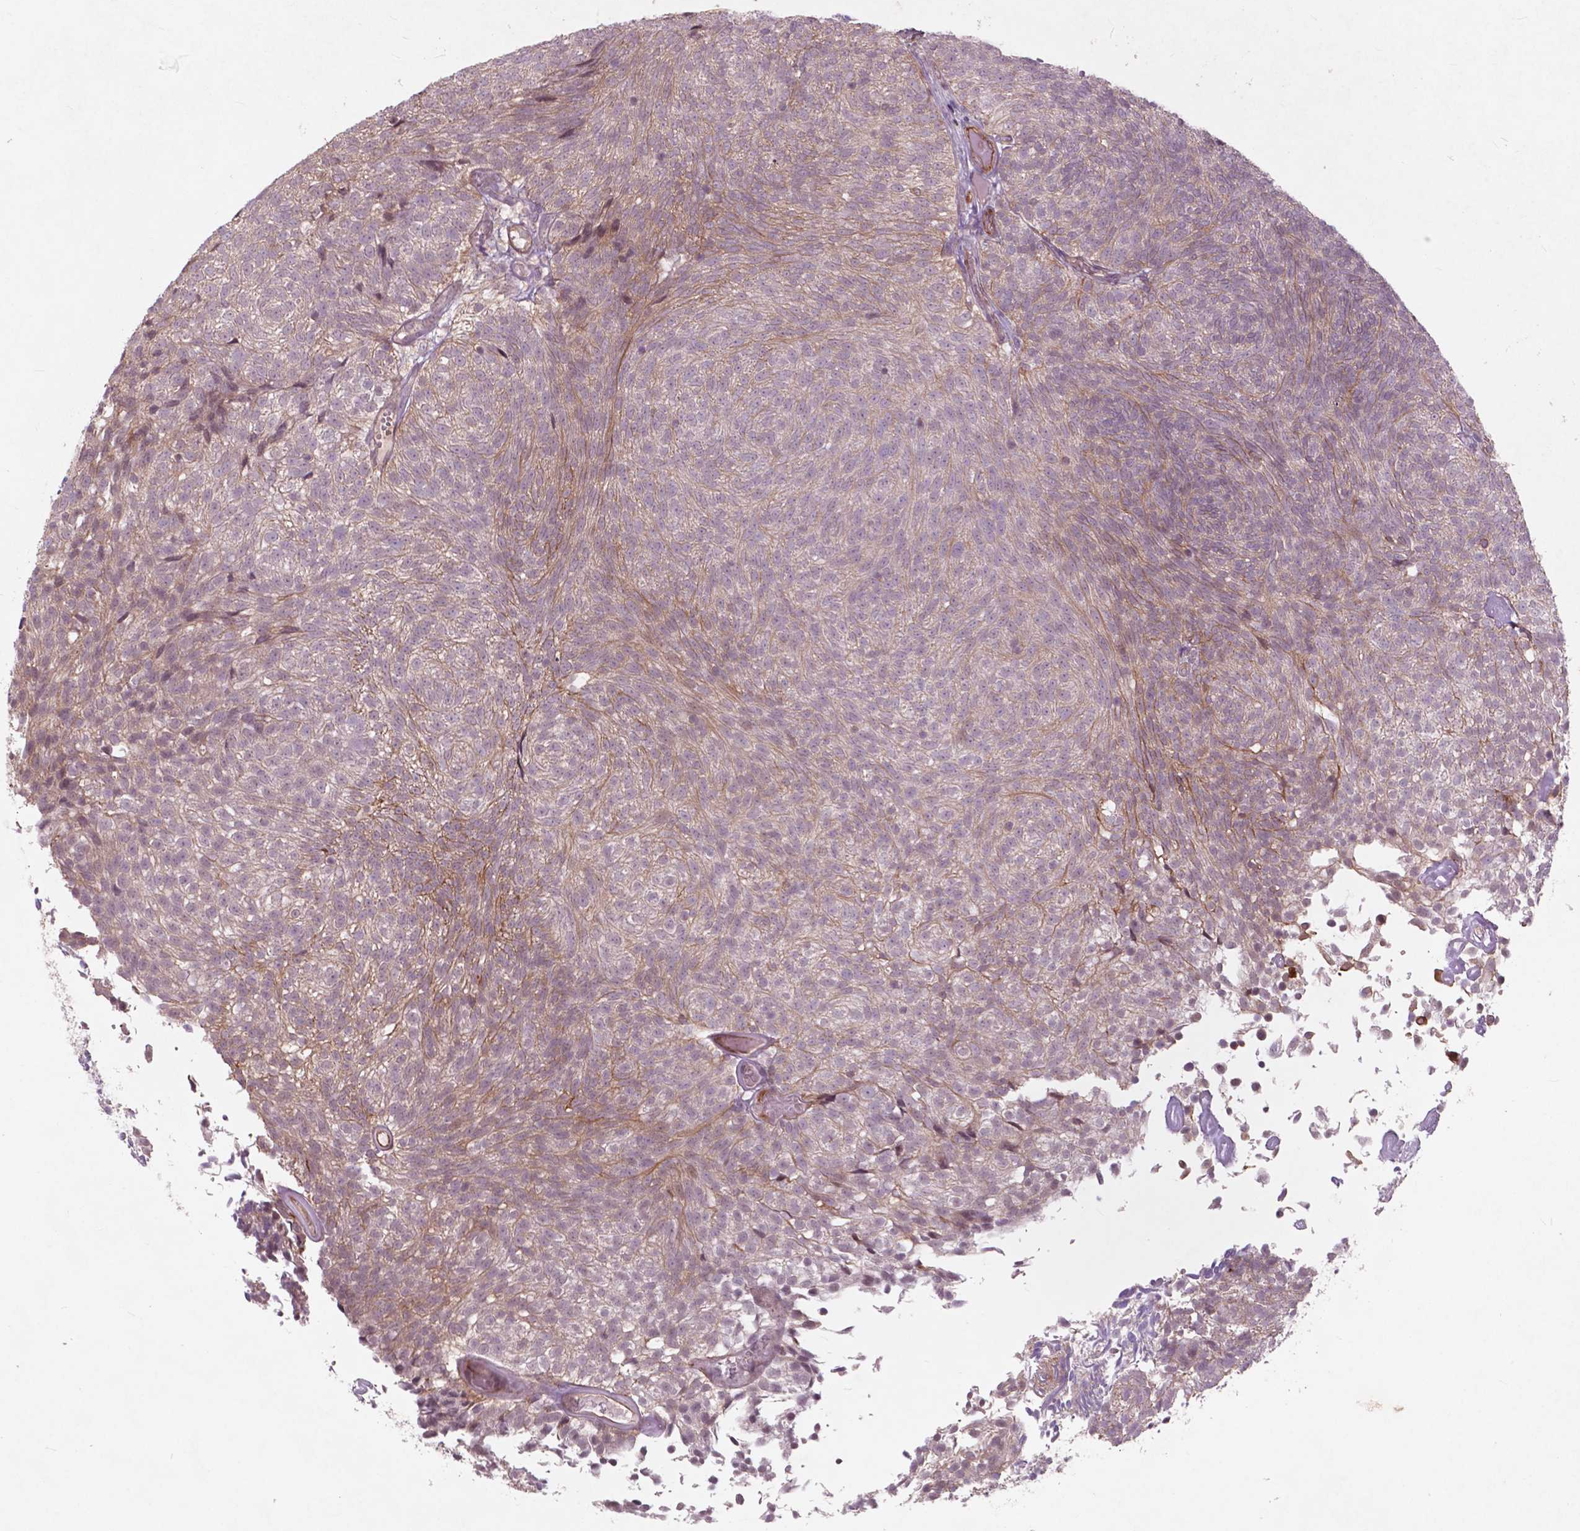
{"staining": {"intensity": "negative", "quantity": "none", "location": "none"}, "tissue": "urothelial cancer", "cell_type": "Tumor cells", "image_type": "cancer", "snomed": [{"axis": "morphology", "description": "Urothelial carcinoma, Low grade"}, {"axis": "topography", "description": "Urinary bladder"}], "caption": "Immunohistochemistry (IHC) histopathology image of human low-grade urothelial carcinoma stained for a protein (brown), which shows no expression in tumor cells. (DAB IHC, high magnification).", "gene": "RFPL4B", "patient": {"sex": "male", "age": 77}}